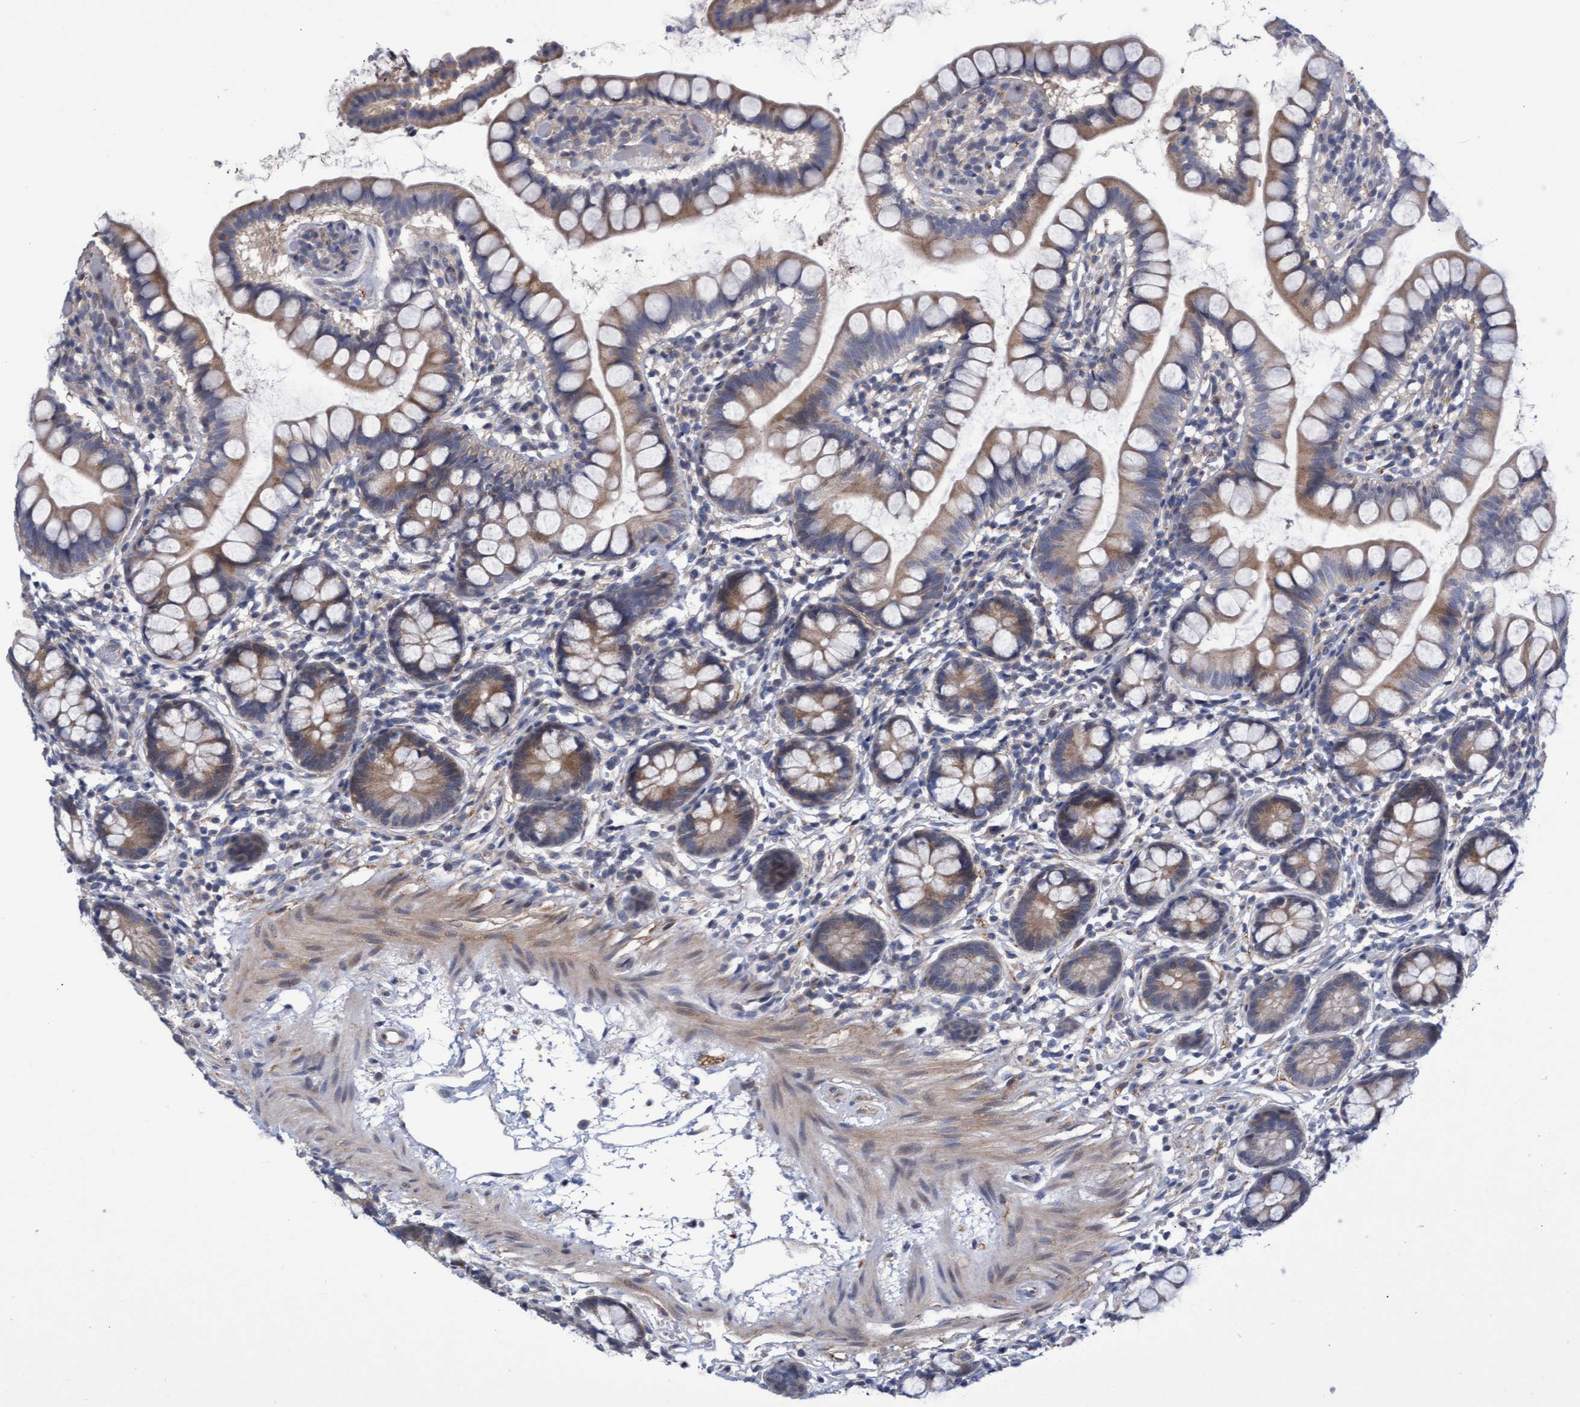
{"staining": {"intensity": "moderate", "quantity": "25%-75%", "location": "cytoplasmic/membranous"}, "tissue": "small intestine", "cell_type": "Glandular cells", "image_type": "normal", "snomed": [{"axis": "morphology", "description": "Normal tissue, NOS"}, {"axis": "topography", "description": "Small intestine"}], "caption": "IHC of normal human small intestine exhibits medium levels of moderate cytoplasmic/membranous staining in approximately 25%-75% of glandular cells.", "gene": "ABCF2", "patient": {"sex": "female", "age": 84}}